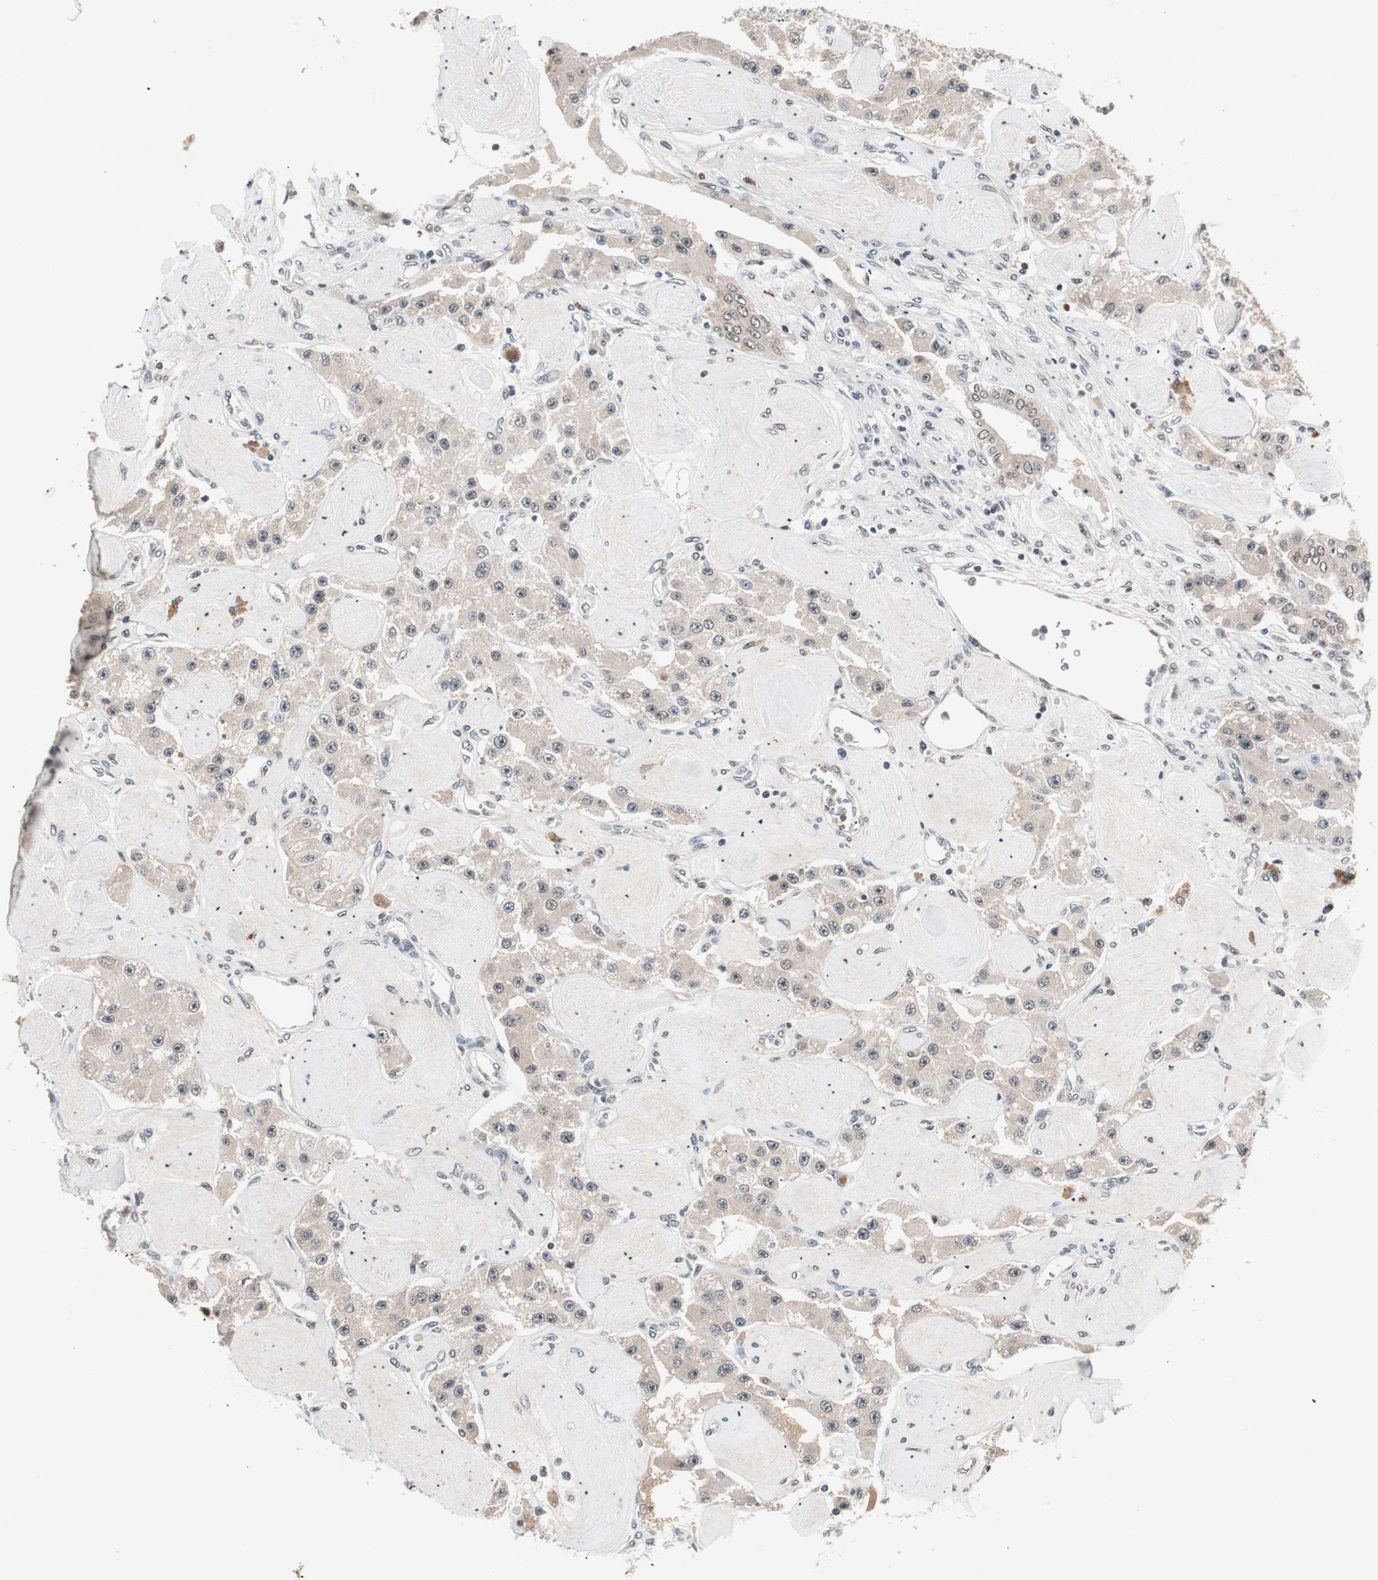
{"staining": {"intensity": "weak", "quantity": ">75%", "location": "cytoplasmic/membranous"}, "tissue": "carcinoid", "cell_type": "Tumor cells", "image_type": "cancer", "snomed": [{"axis": "morphology", "description": "Carcinoid, malignant, NOS"}, {"axis": "topography", "description": "Pancreas"}], "caption": "A brown stain highlights weak cytoplasmic/membranous staining of a protein in human carcinoid tumor cells.", "gene": "NFRKB", "patient": {"sex": "male", "age": 41}}